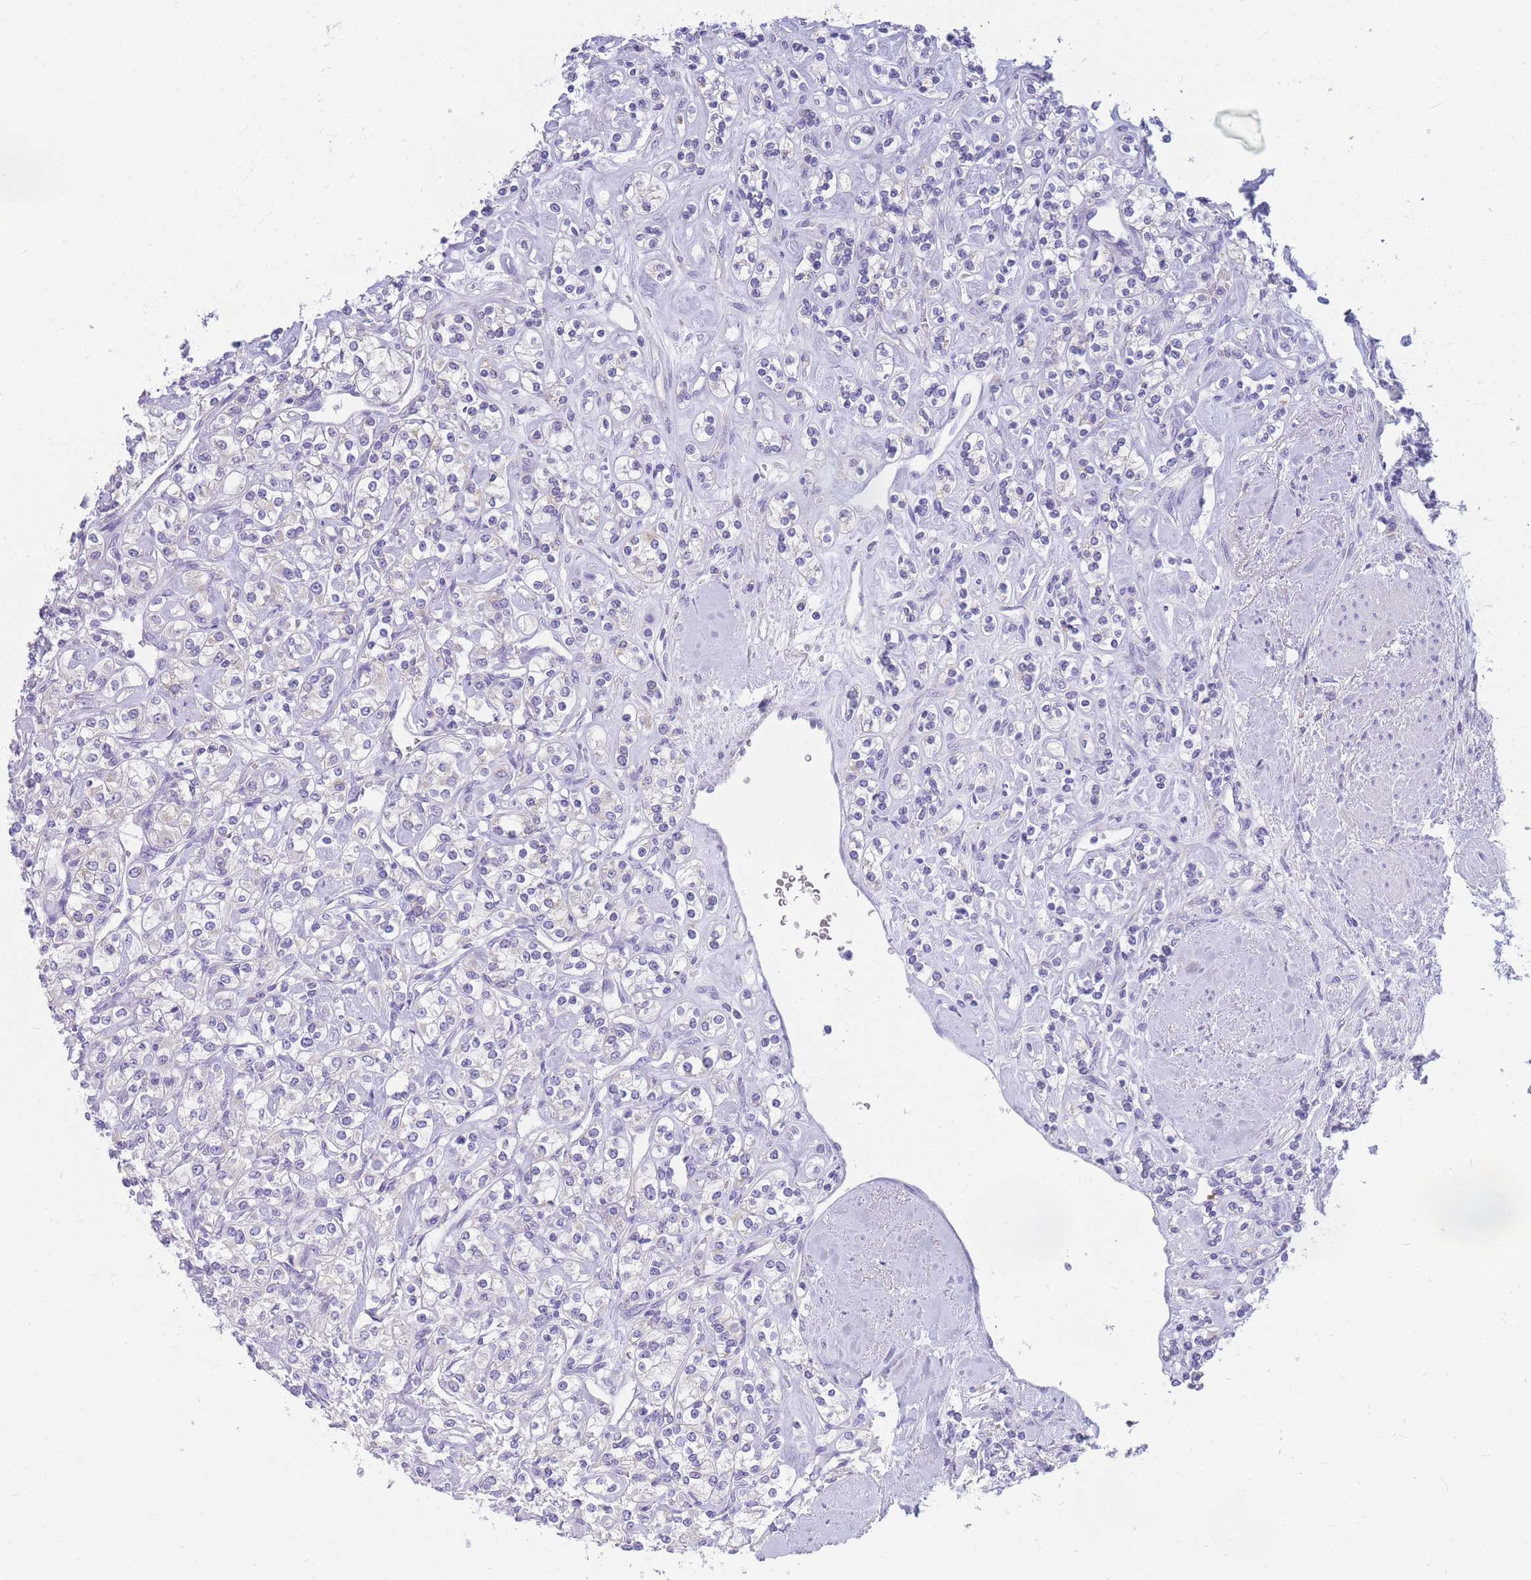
{"staining": {"intensity": "negative", "quantity": "none", "location": "none"}, "tissue": "renal cancer", "cell_type": "Tumor cells", "image_type": "cancer", "snomed": [{"axis": "morphology", "description": "Adenocarcinoma, NOS"}, {"axis": "topography", "description": "Kidney"}], "caption": "High power microscopy micrograph of an IHC photomicrograph of renal adenocarcinoma, revealing no significant staining in tumor cells. (DAB (3,3'-diaminobenzidine) immunohistochemistry with hematoxylin counter stain).", "gene": "DHRS11", "patient": {"sex": "male", "age": 77}}